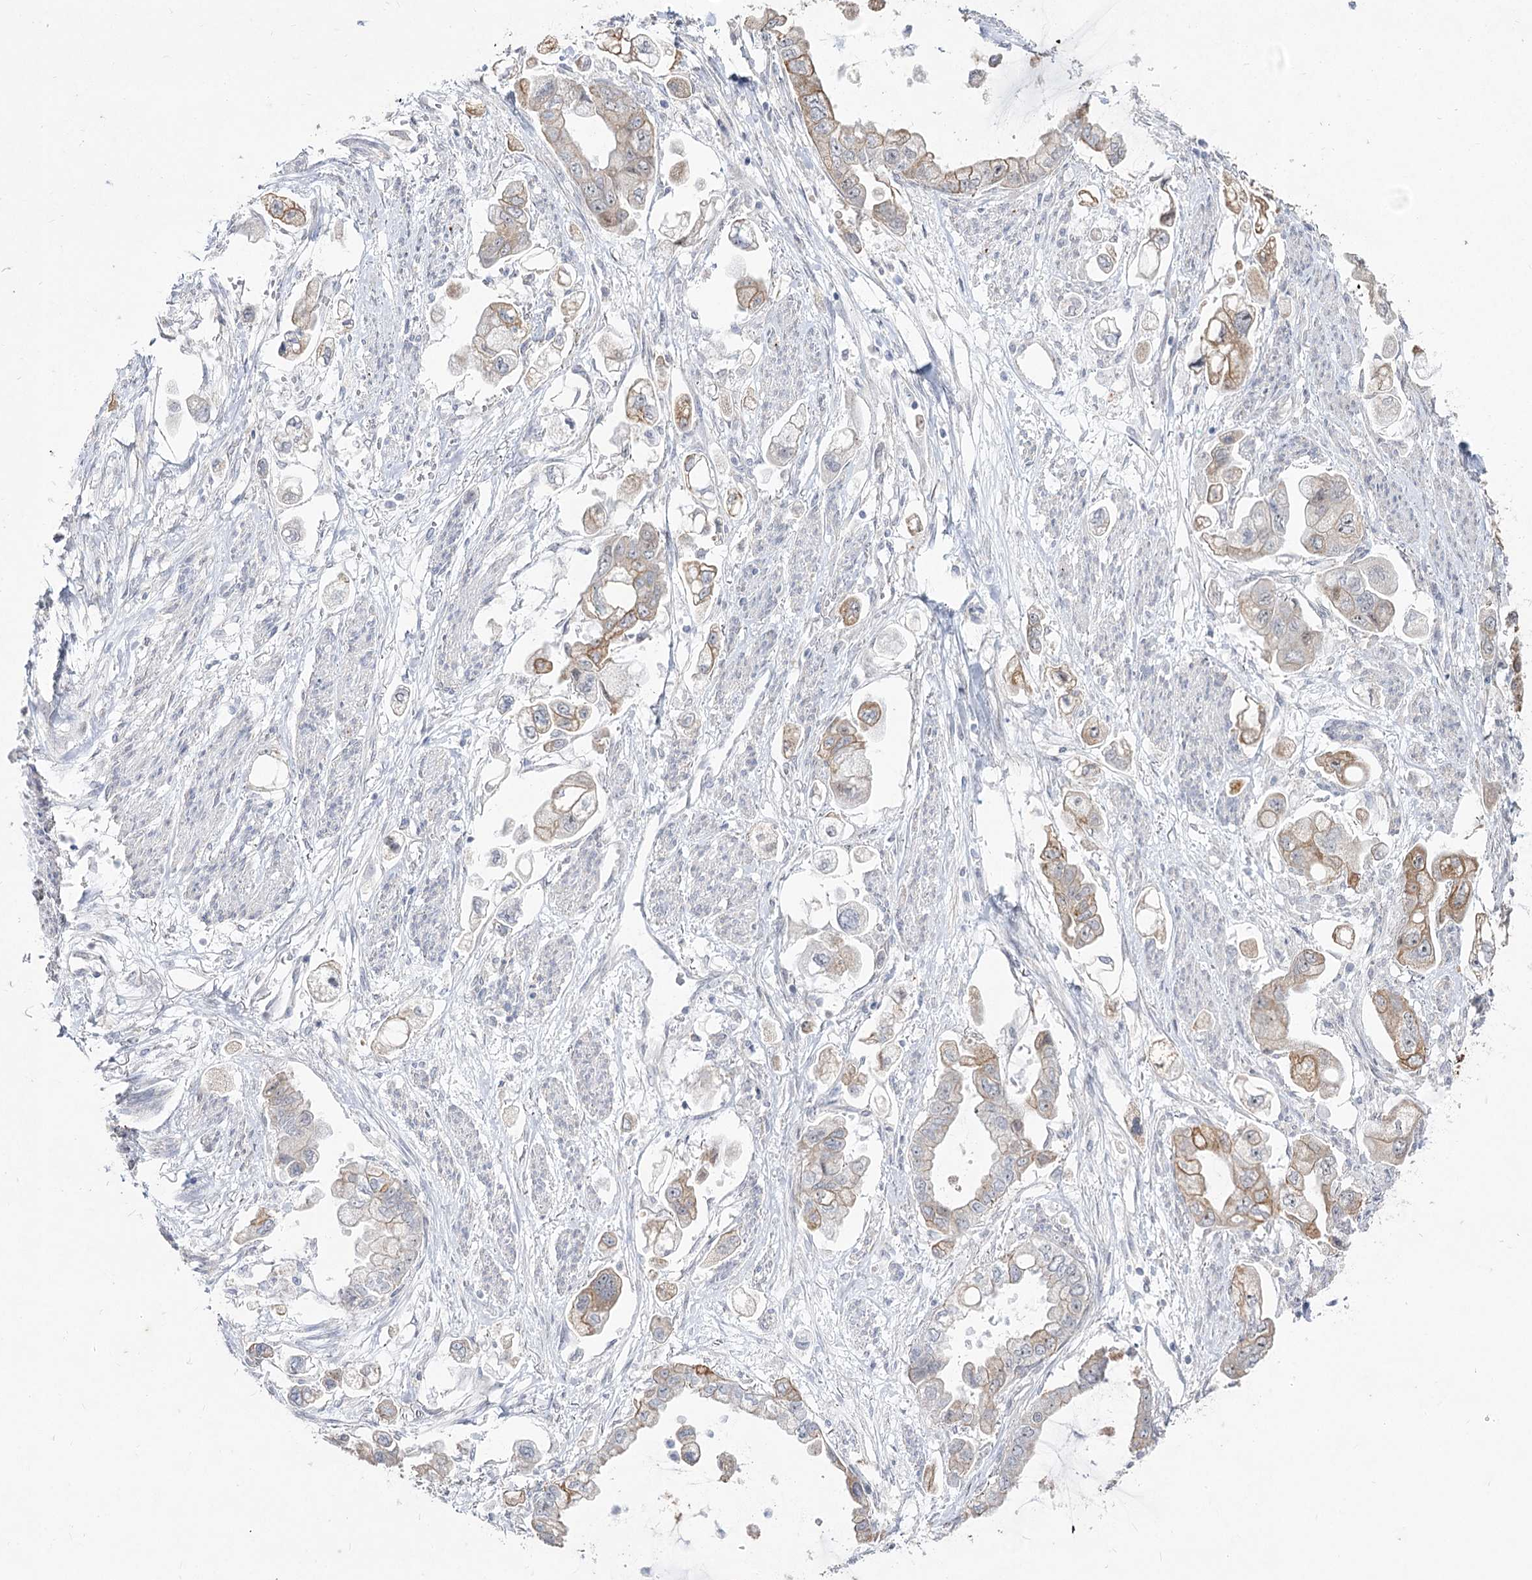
{"staining": {"intensity": "moderate", "quantity": "25%-75%", "location": "cytoplasmic/membranous"}, "tissue": "stomach cancer", "cell_type": "Tumor cells", "image_type": "cancer", "snomed": [{"axis": "morphology", "description": "Adenocarcinoma, NOS"}, {"axis": "topography", "description": "Stomach"}], "caption": "A micrograph showing moderate cytoplasmic/membranous staining in approximately 25%-75% of tumor cells in stomach adenocarcinoma, as visualized by brown immunohistochemical staining.", "gene": "DDX50", "patient": {"sex": "male", "age": 62}}